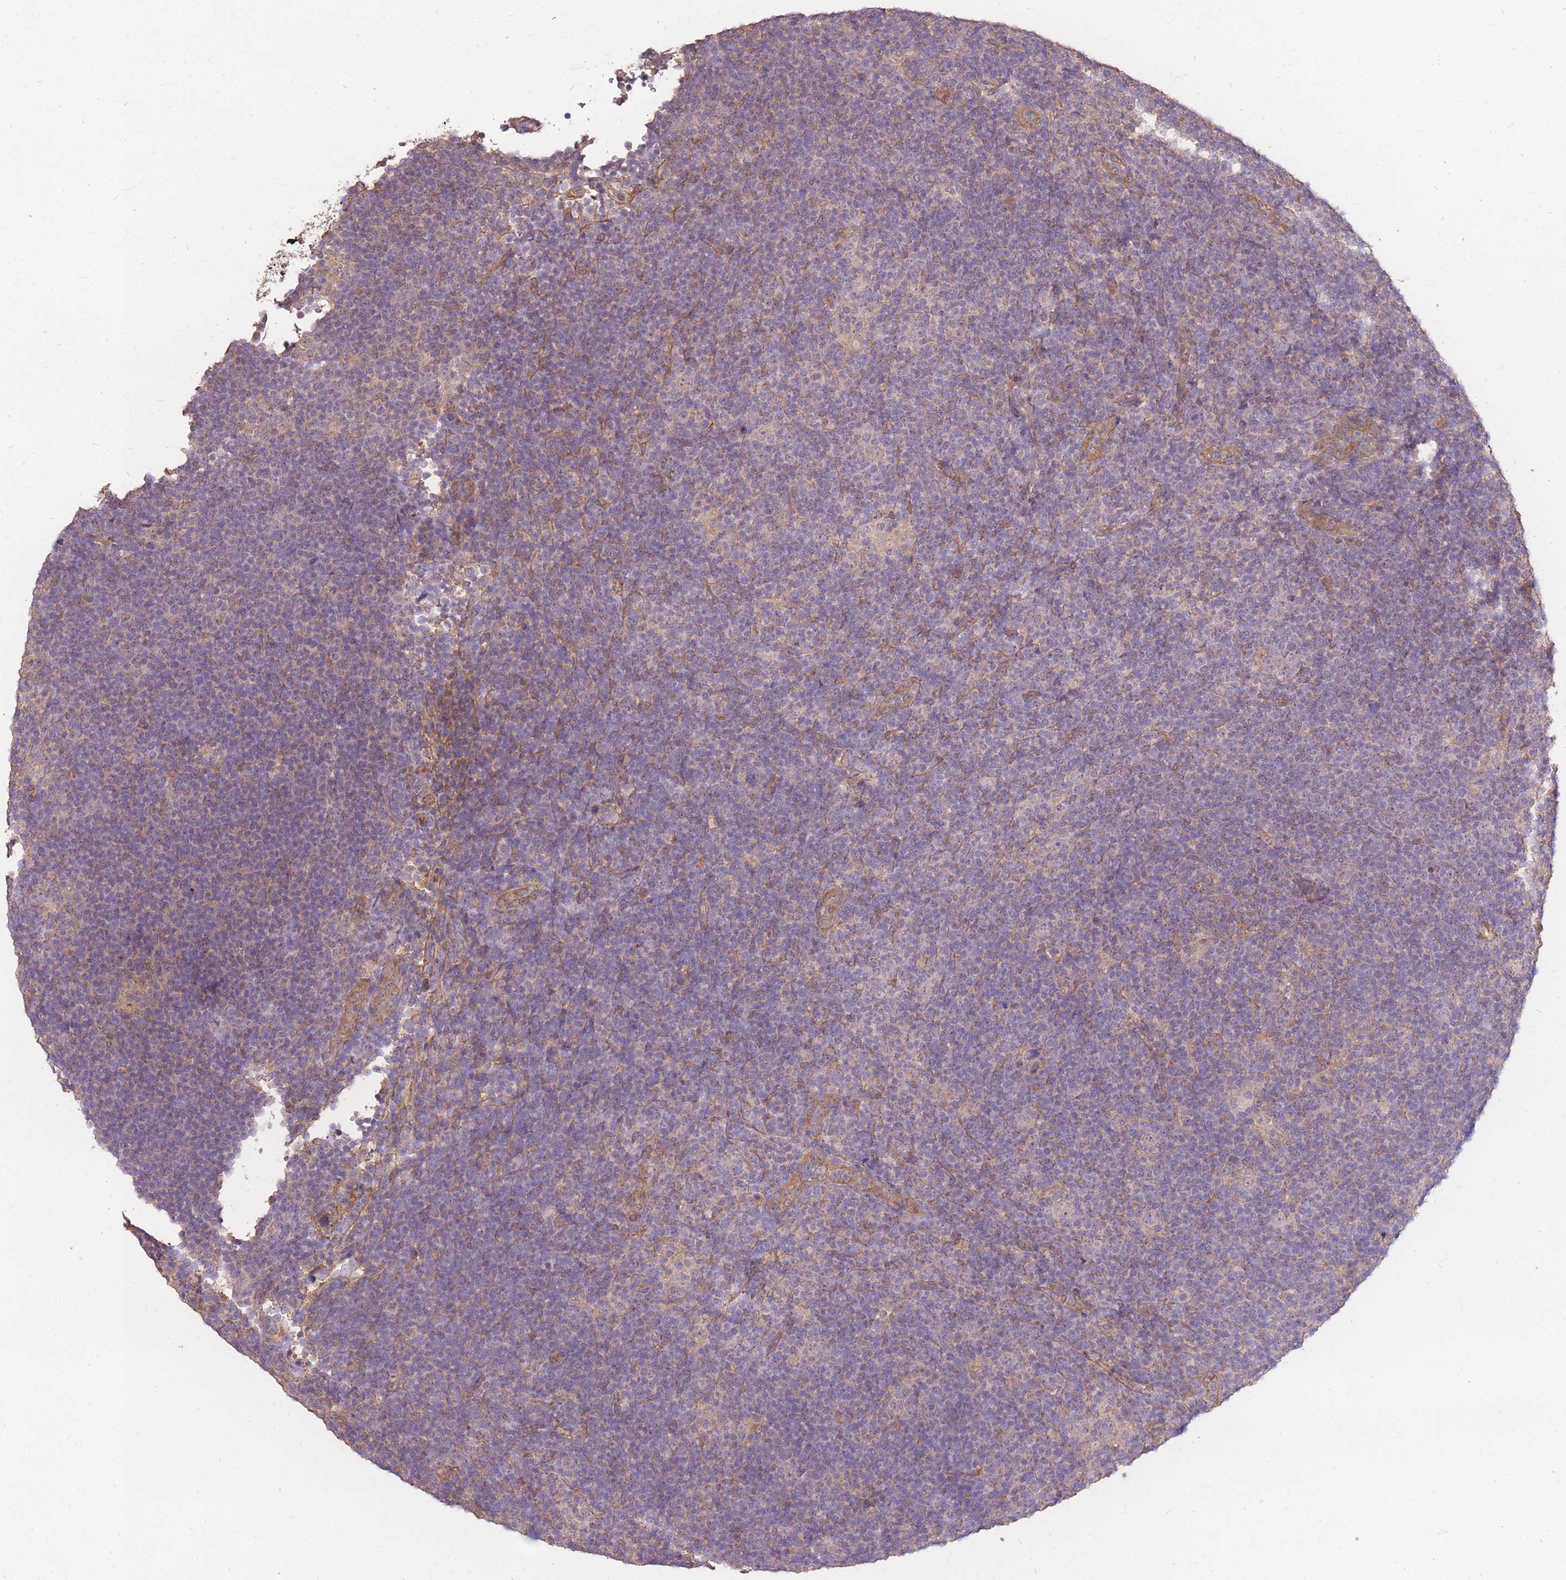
{"staining": {"intensity": "negative", "quantity": "none", "location": "none"}, "tissue": "lymphoma", "cell_type": "Tumor cells", "image_type": "cancer", "snomed": [{"axis": "morphology", "description": "Hodgkin's disease, NOS"}, {"axis": "topography", "description": "Lymph node"}], "caption": "DAB immunohistochemical staining of lymphoma reveals no significant staining in tumor cells. (Stains: DAB immunohistochemistry with hematoxylin counter stain, Microscopy: brightfield microscopy at high magnification).", "gene": "DYNC1LI2", "patient": {"sex": "female", "age": 57}}